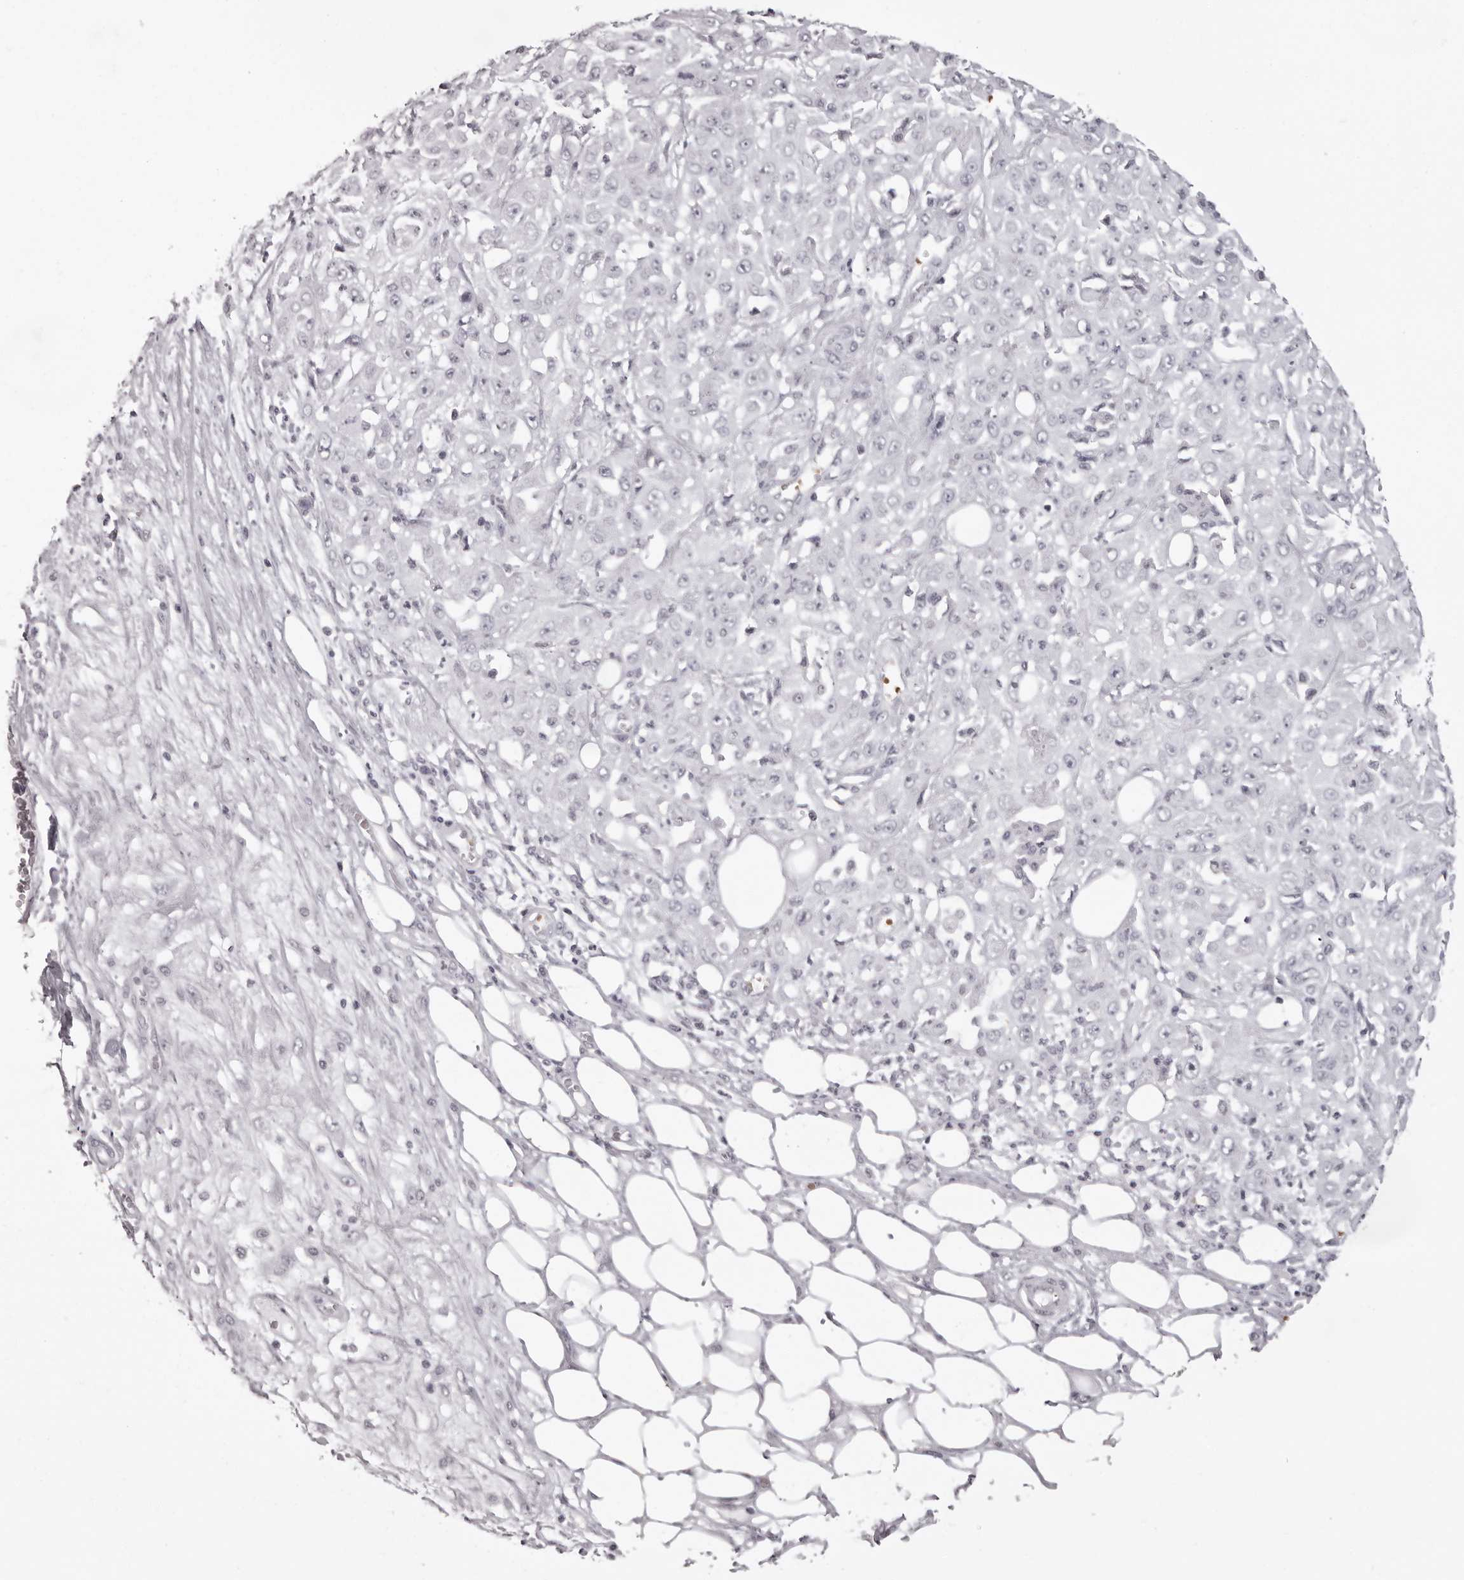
{"staining": {"intensity": "negative", "quantity": "none", "location": "none"}, "tissue": "skin cancer", "cell_type": "Tumor cells", "image_type": "cancer", "snomed": [{"axis": "morphology", "description": "Squamous cell carcinoma, NOS"}, {"axis": "morphology", "description": "Squamous cell carcinoma, metastatic, NOS"}, {"axis": "topography", "description": "Skin"}, {"axis": "topography", "description": "Lymph node"}], "caption": "Skin cancer was stained to show a protein in brown. There is no significant expression in tumor cells. (DAB (3,3'-diaminobenzidine) immunohistochemistry (IHC) visualized using brightfield microscopy, high magnification).", "gene": "C8orf74", "patient": {"sex": "male", "age": 75}}